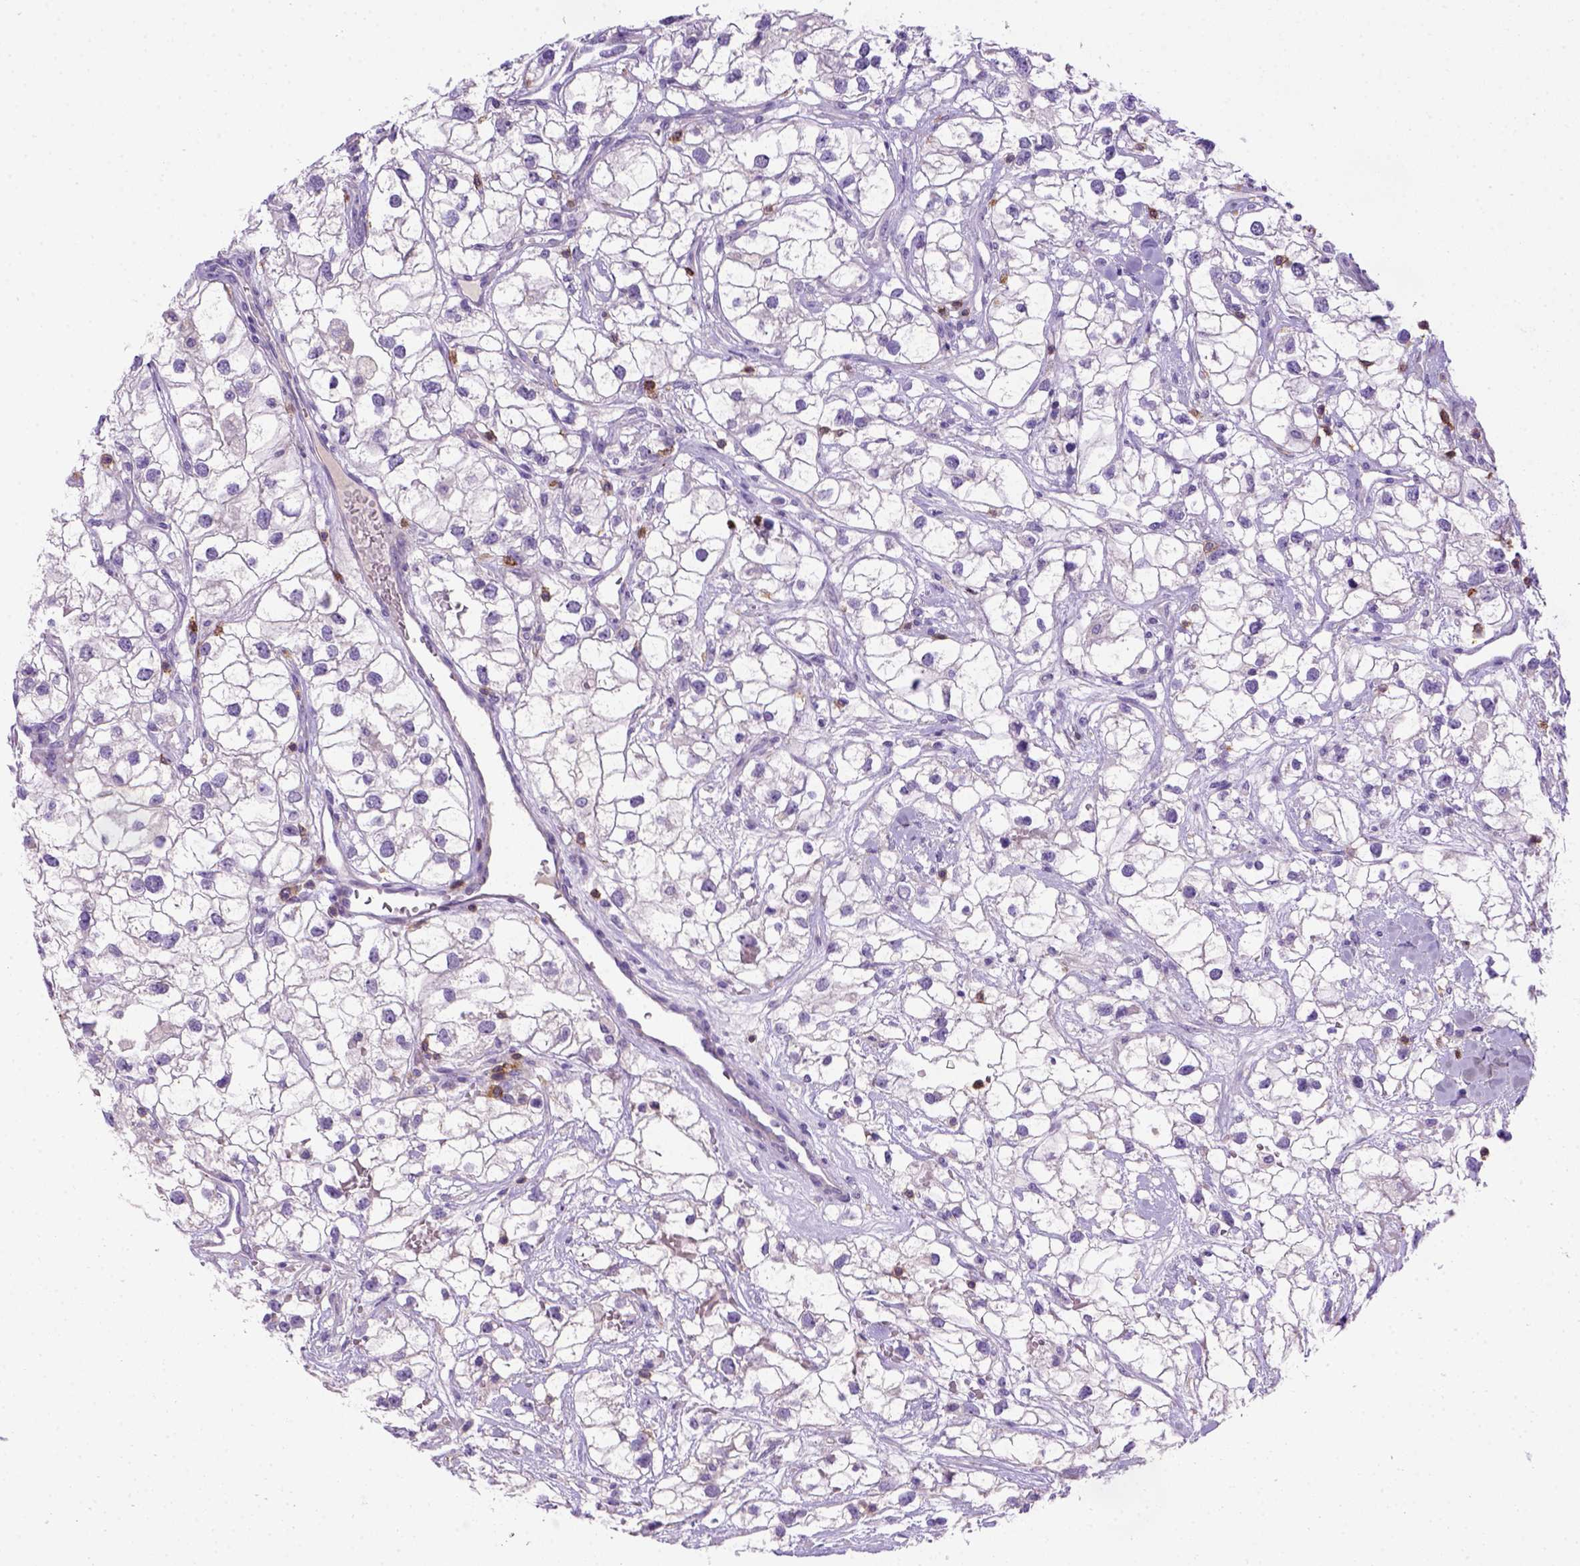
{"staining": {"intensity": "negative", "quantity": "none", "location": "none"}, "tissue": "renal cancer", "cell_type": "Tumor cells", "image_type": "cancer", "snomed": [{"axis": "morphology", "description": "Adenocarcinoma, NOS"}, {"axis": "topography", "description": "Kidney"}], "caption": "An image of human renal adenocarcinoma is negative for staining in tumor cells.", "gene": "CD3E", "patient": {"sex": "male", "age": 59}}